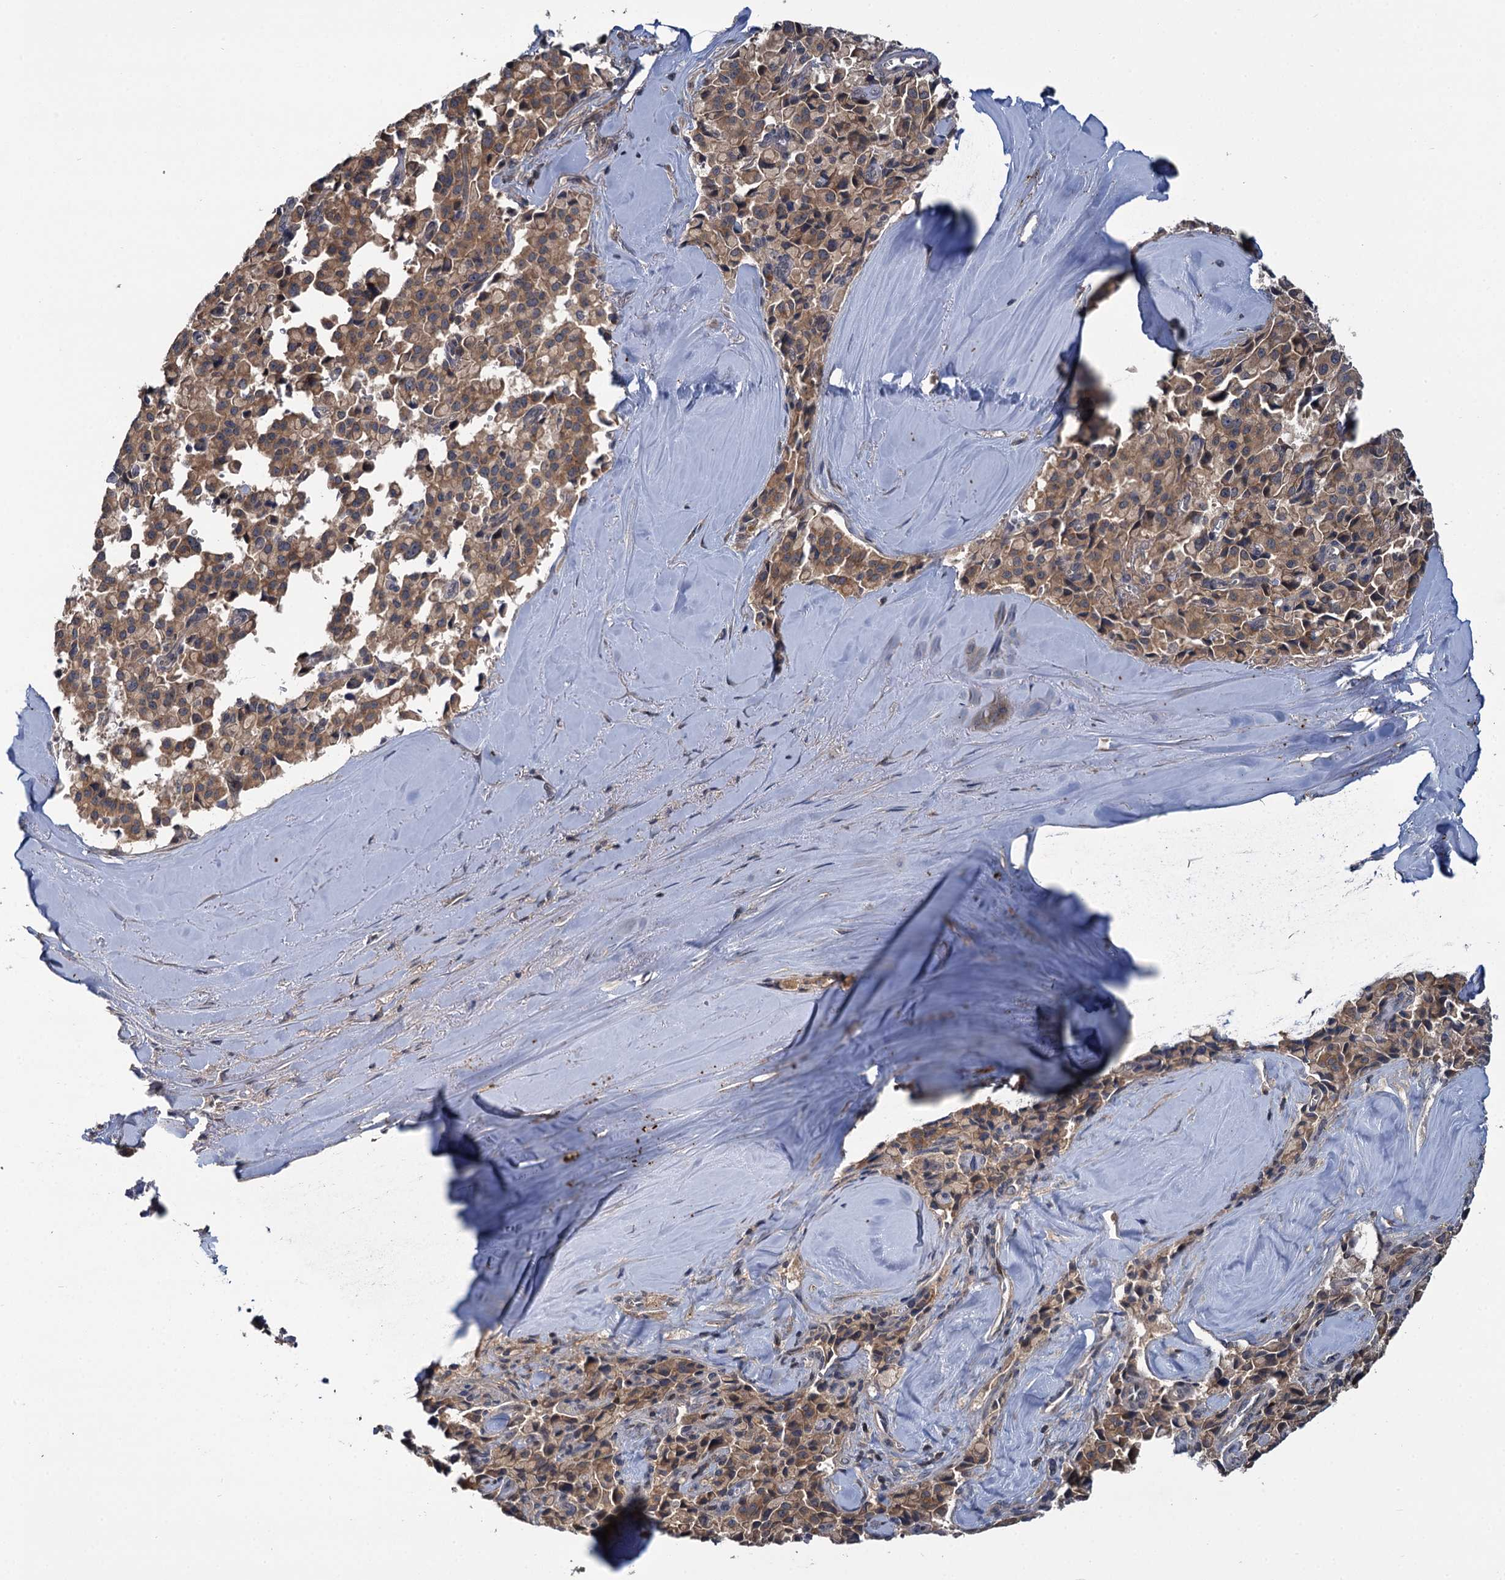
{"staining": {"intensity": "moderate", "quantity": ">75%", "location": "cytoplasmic/membranous"}, "tissue": "pancreatic cancer", "cell_type": "Tumor cells", "image_type": "cancer", "snomed": [{"axis": "morphology", "description": "Adenocarcinoma, NOS"}, {"axis": "topography", "description": "Pancreas"}], "caption": "Tumor cells demonstrate moderate cytoplasmic/membranous staining in about >75% of cells in pancreatic cancer.", "gene": "TMEM39A", "patient": {"sex": "male", "age": 65}}